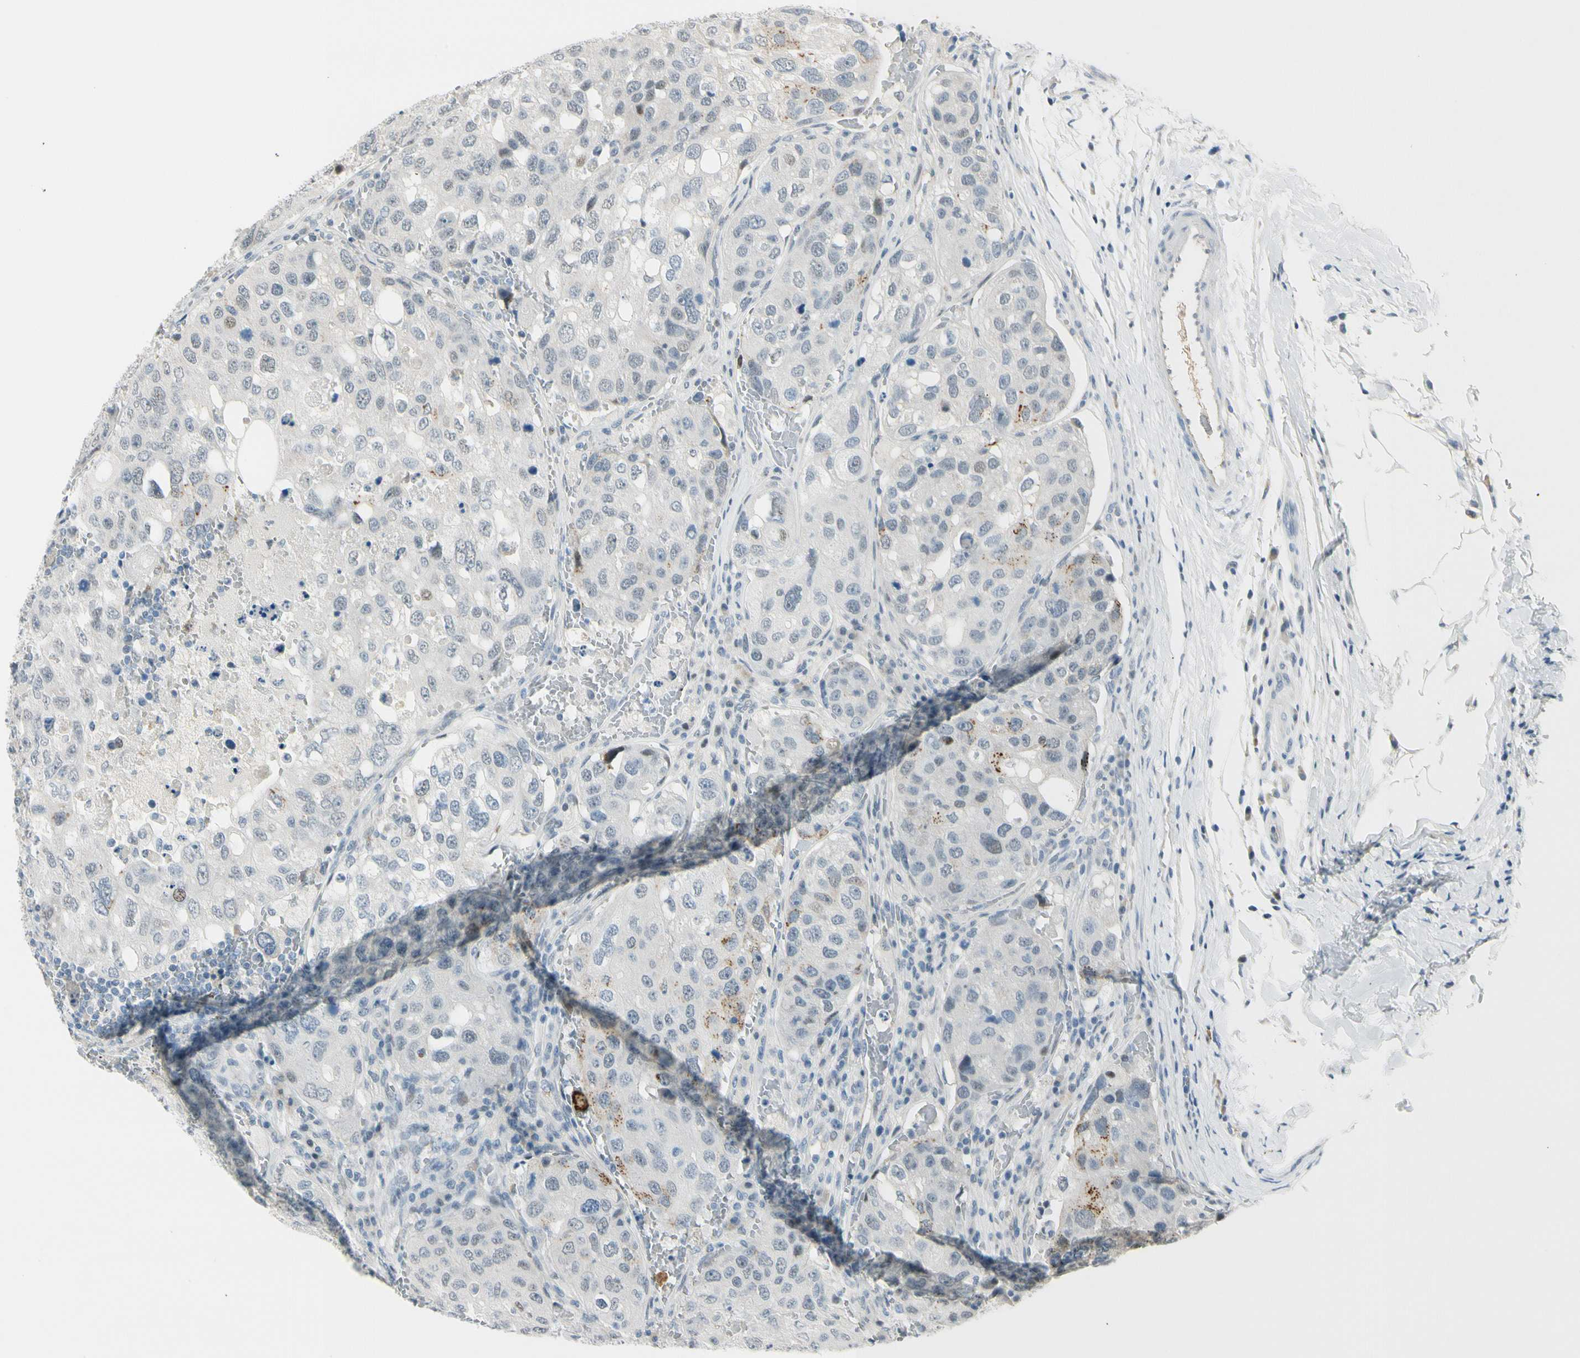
{"staining": {"intensity": "moderate", "quantity": "<25%", "location": "cytoplasmic/membranous"}, "tissue": "urothelial cancer", "cell_type": "Tumor cells", "image_type": "cancer", "snomed": [{"axis": "morphology", "description": "Urothelial carcinoma, High grade"}, {"axis": "topography", "description": "Lymph node"}, {"axis": "topography", "description": "Urinary bladder"}], "caption": "Brown immunohistochemical staining in urothelial carcinoma (high-grade) shows moderate cytoplasmic/membranous expression in about <25% of tumor cells. (Stains: DAB (3,3'-diaminobenzidine) in brown, nuclei in blue, Microscopy: brightfield microscopy at high magnification).", "gene": "B4GALNT1", "patient": {"sex": "male", "age": 51}}